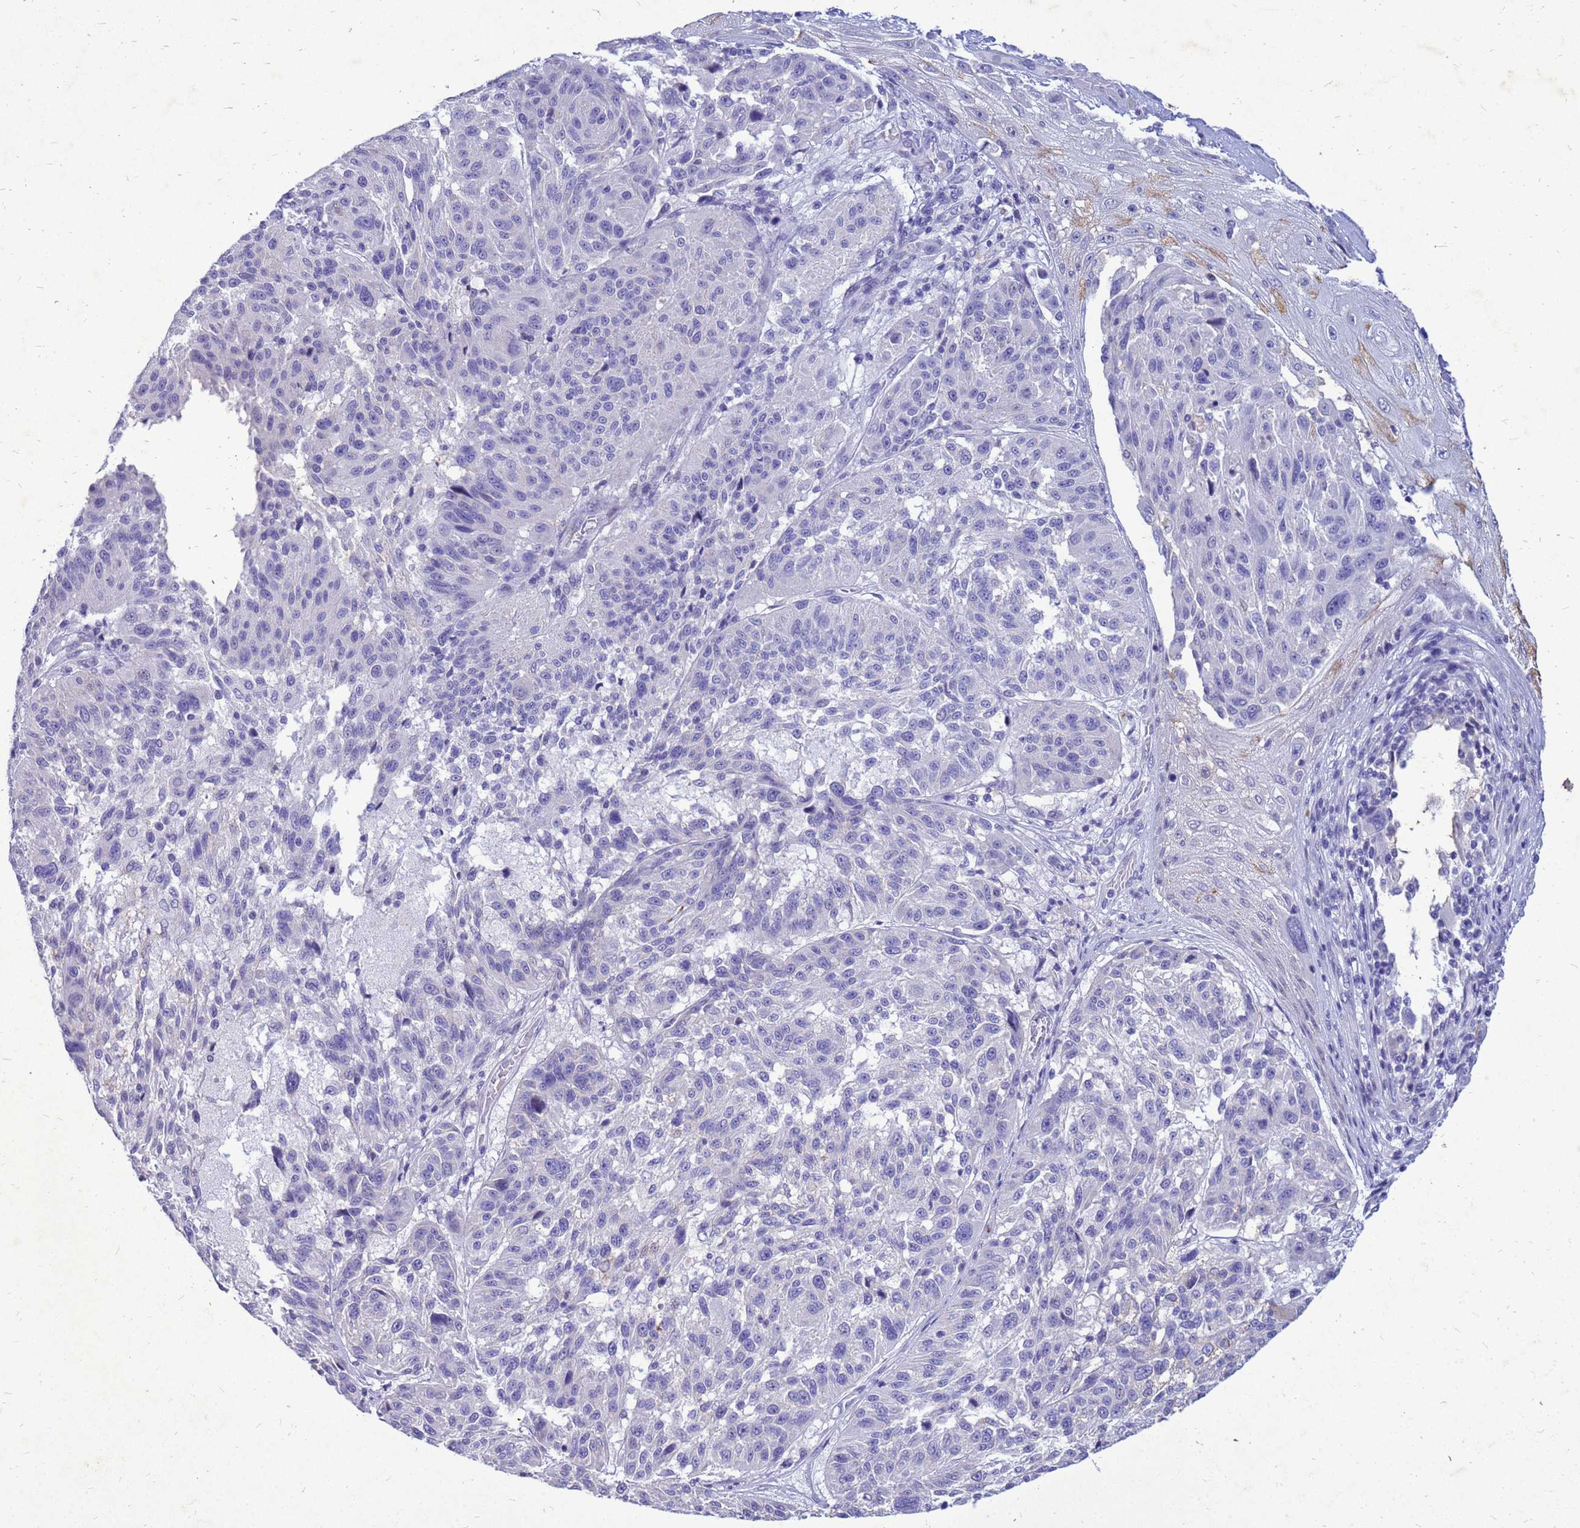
{"staining": {"intensity": "negative", "quantity": "none", "location": "none"}, "tissue": "melanoma", "cell_type": "Tumor cells", "image_type": "cancer", "snomed": [{"axis": "morphology", "description": "Malignant melanoma, NOS"}, {"axis": "topography", "description": "Skin"}], "caption": "An IHC image of malignant melanoma is shown. There is no staining in tumor cells of malignant melanoma. (DAB IHC visualized using brightfield microscopy, high magnification).", "gene": "AKR1C1", "patient": {"sex": "male", "age": 53}}